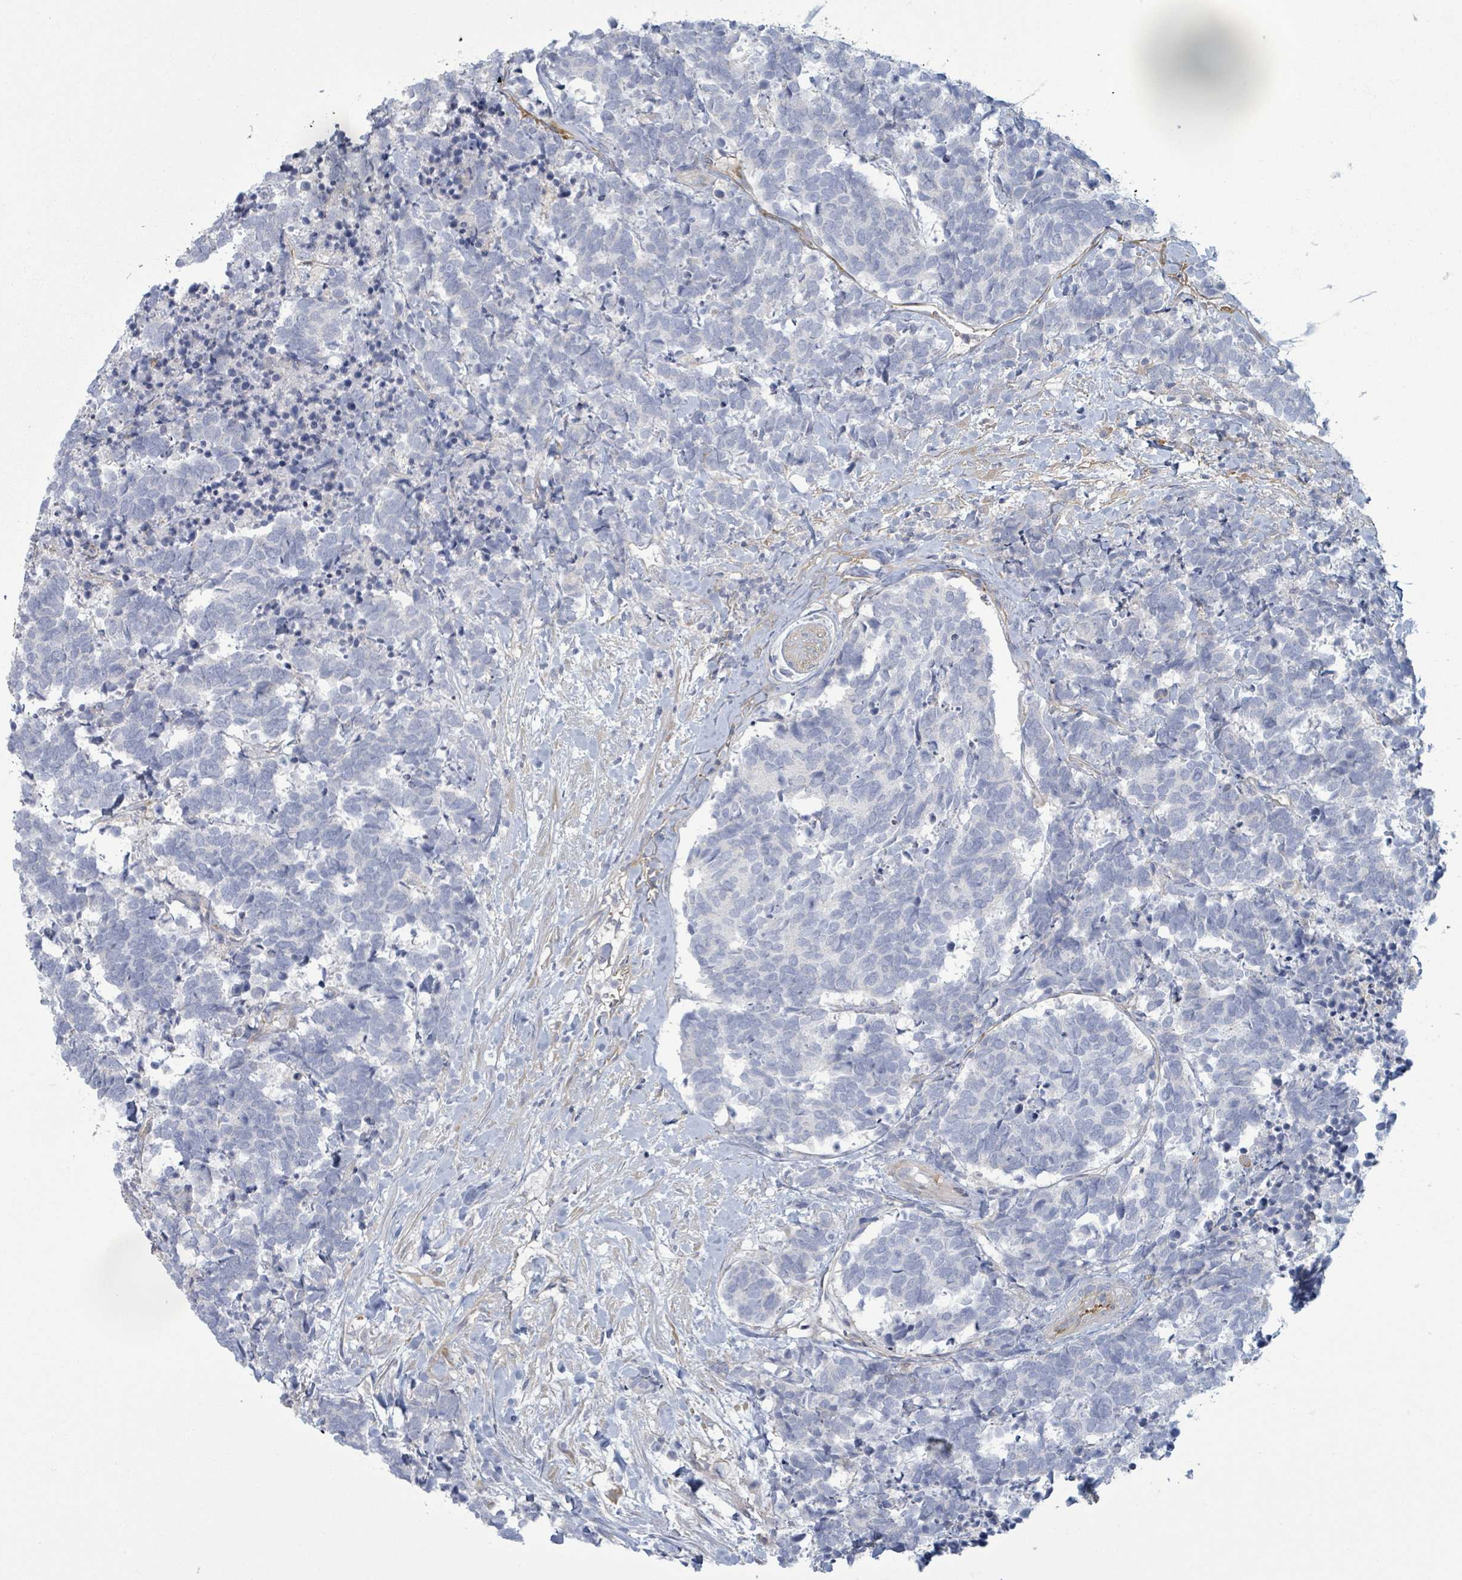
{"staining": {"intensity": "negative", "quantity": "none", "location": "none"}, "tissue": "carcinoid", "cell_type": "Tumor cells", "image_type": "cancer", "snomed": [{"axis": "morphology", "description": "Carcinoma, NOS"}, {"axis": "morphology", "description": "Carcinoid, malignant, NOS"}, {"axis": "topography", "description": "Prostate"}], "caption": "Carcinoid stained for a protein using IHC displays no staining tumor cells.", "gene": "COL13A1", "patient": {"sex": "male", "age": 57}}